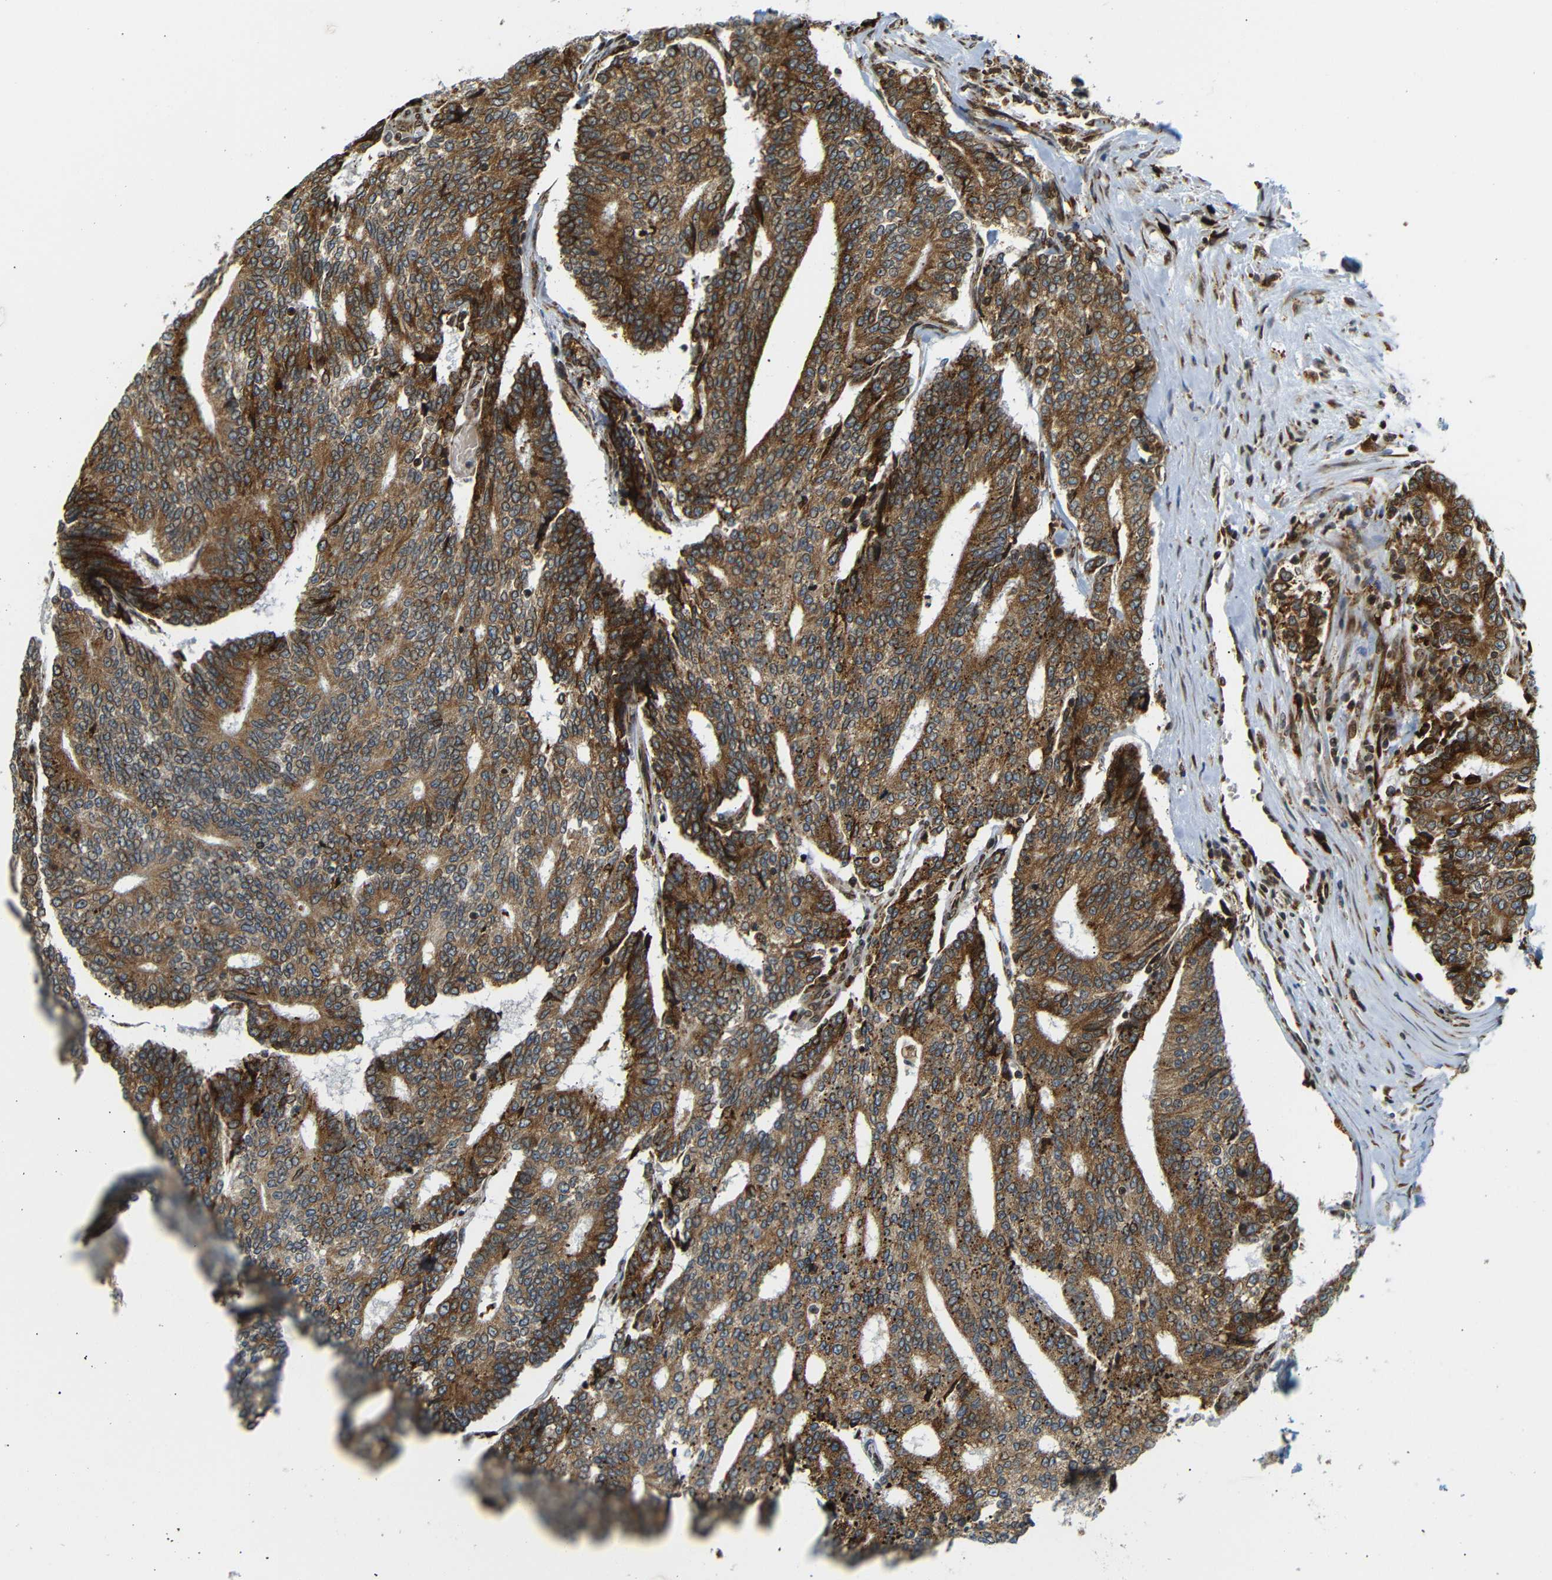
{"staining": {"intensity": "strong", "quantity": ">75%", "location": "cytoplasmic/membranous"}, "tissue": "prostate cancer", "cell_type": "Tumor cells", "image_type": "cancer", "snomed": [{"axis": "morphology", "description": "Normal tissue, NOS"}, {"axis": "morphology", "description": "Adenocarcinoma, High grade"}, {"axis": "topography", "description": "Prostate"}, {"axis": "topography", "description": "Seminal veicle"}], "caption": "Immunohistochemistry image of neoplastic tissue: prostate cancer (adenocarcinoma (high-grade)) stained using immunohistochemistry shows high levels of strong protein expression localized specifically in the cytoplasmic/membranous of tumor cells, appearing as a cytoplasmic/membranous brown color.", "gene": "SPCS2", "patient": {"sex": "male", "age": 55}}